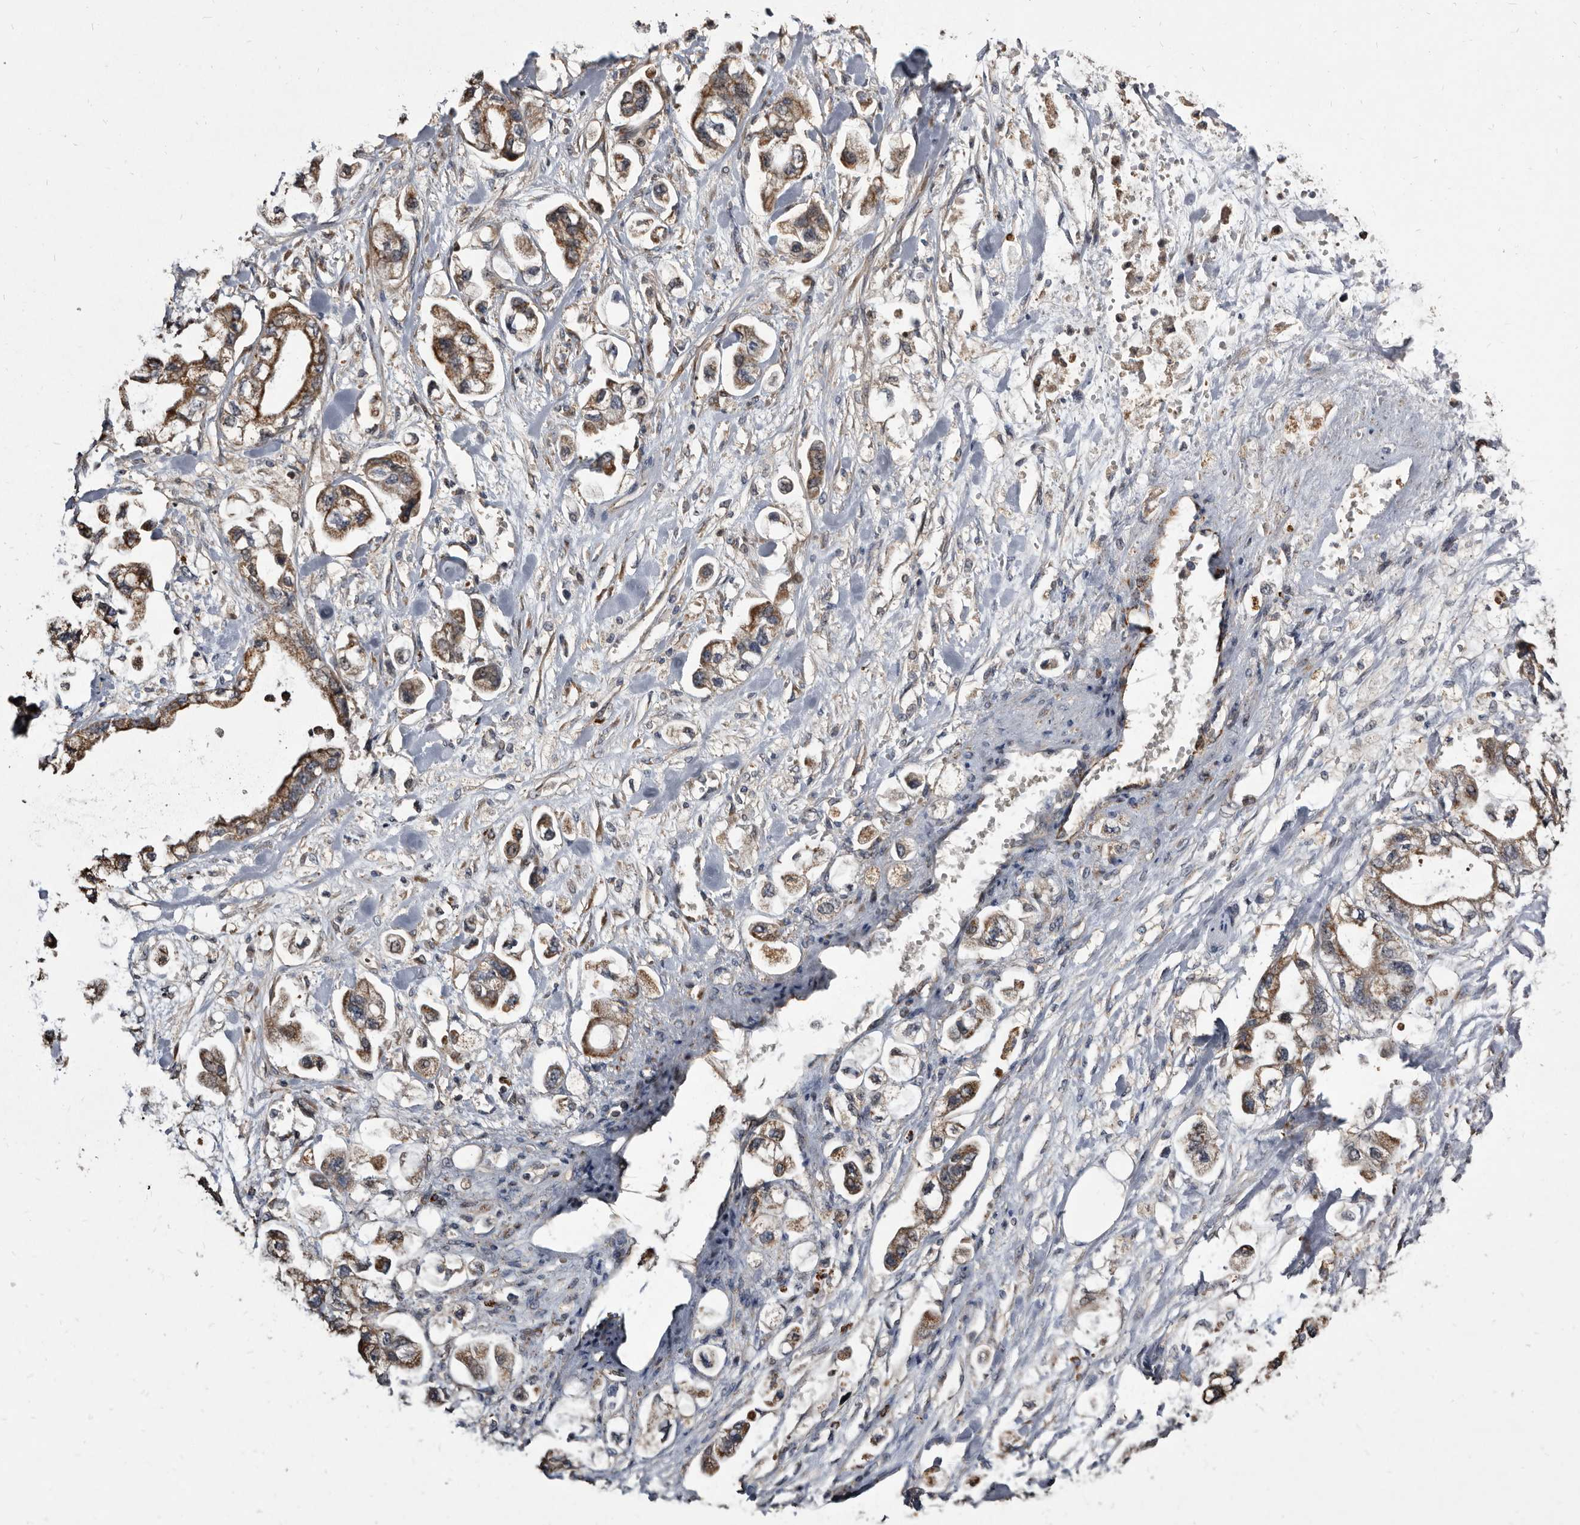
{"staining": {"intensity": "moderate", "quantity": ">75%", "location": "cytoplasmic/membranous"}, "tissue": "stomach cancer", "cell_type": "Tumor cells", "image_type": "cancer", "snomed": [{"axis": "morphology", "description": "Normal tissue, NOS"}, {"axis": "morphology", "description": "Adenocarcinoma, NOS"}, {"axis": "topography", "description": "Stomach"}], "caption": "Moderate cytoplasmic/membranous expression for a protein is identified in about >75% of tumor cells of adenocarcinoma (stomach) using immunohistochemistry.", "gene": "CTSA", "patient": {"sex": "male", "age": 62}}